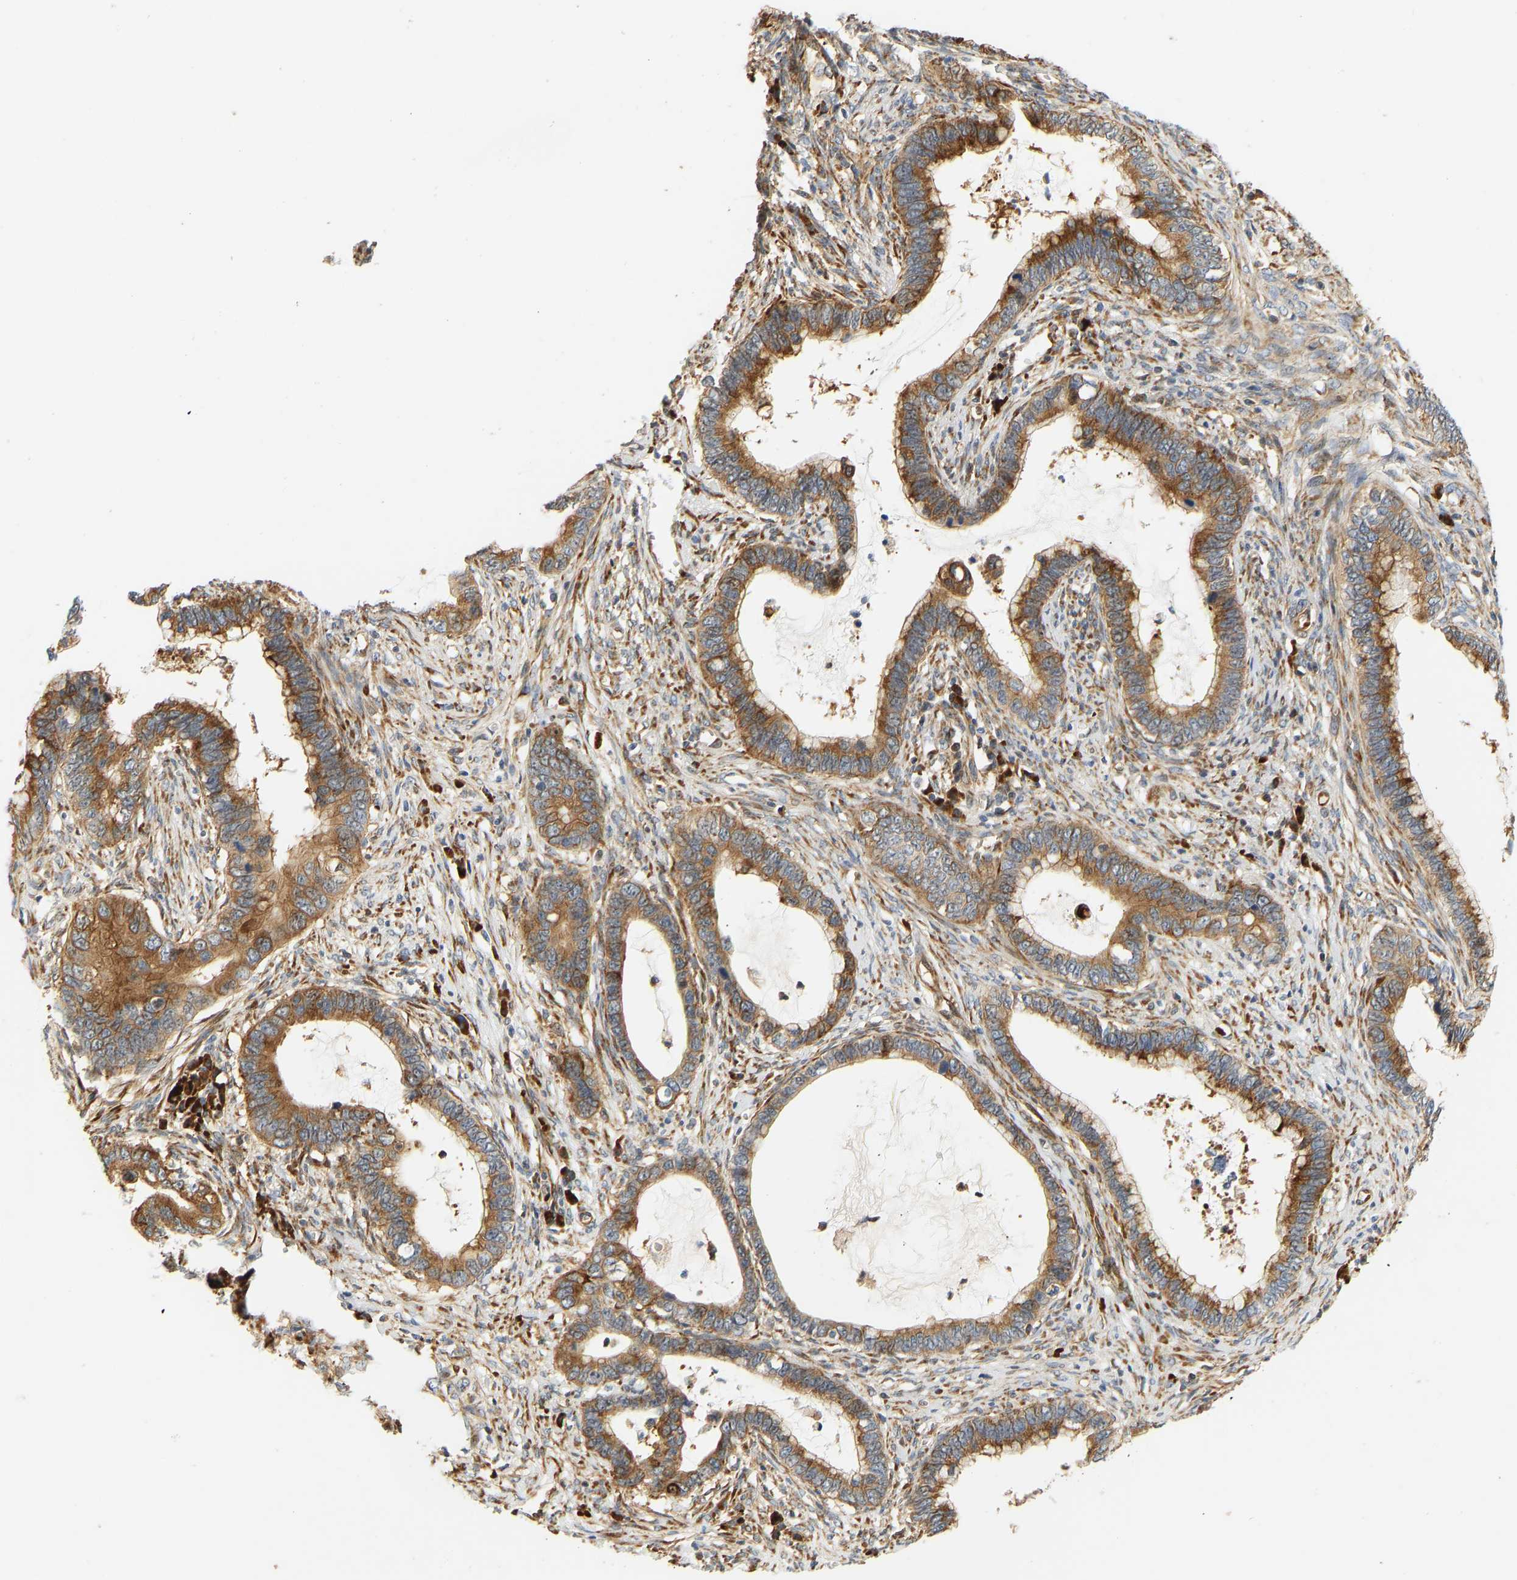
{"staining": {"intensity": "strong", "quantity": ">75%", "location": "cytoplasmic/membranous"}, "tissue": "cervical cancer", "cell_type": "Tumor cells", "image_type": "cancer", "snomed": [{"axis": "morphology", "description": "Adenocarcinoma, NOS"}, {"axis": "topography", "description": "Cervix"}], "caption": "Cervical adenocarcinoma stained for a protein exhibits strong cytoplasmic/membranous positivity in tumor cells. (DAB (3,3'-diaminobenzidine) IHC, brown staining for protein, blue staining for nuclei).", "gene": "RPS14", "patient": {"sex": "female", "age": 44}}